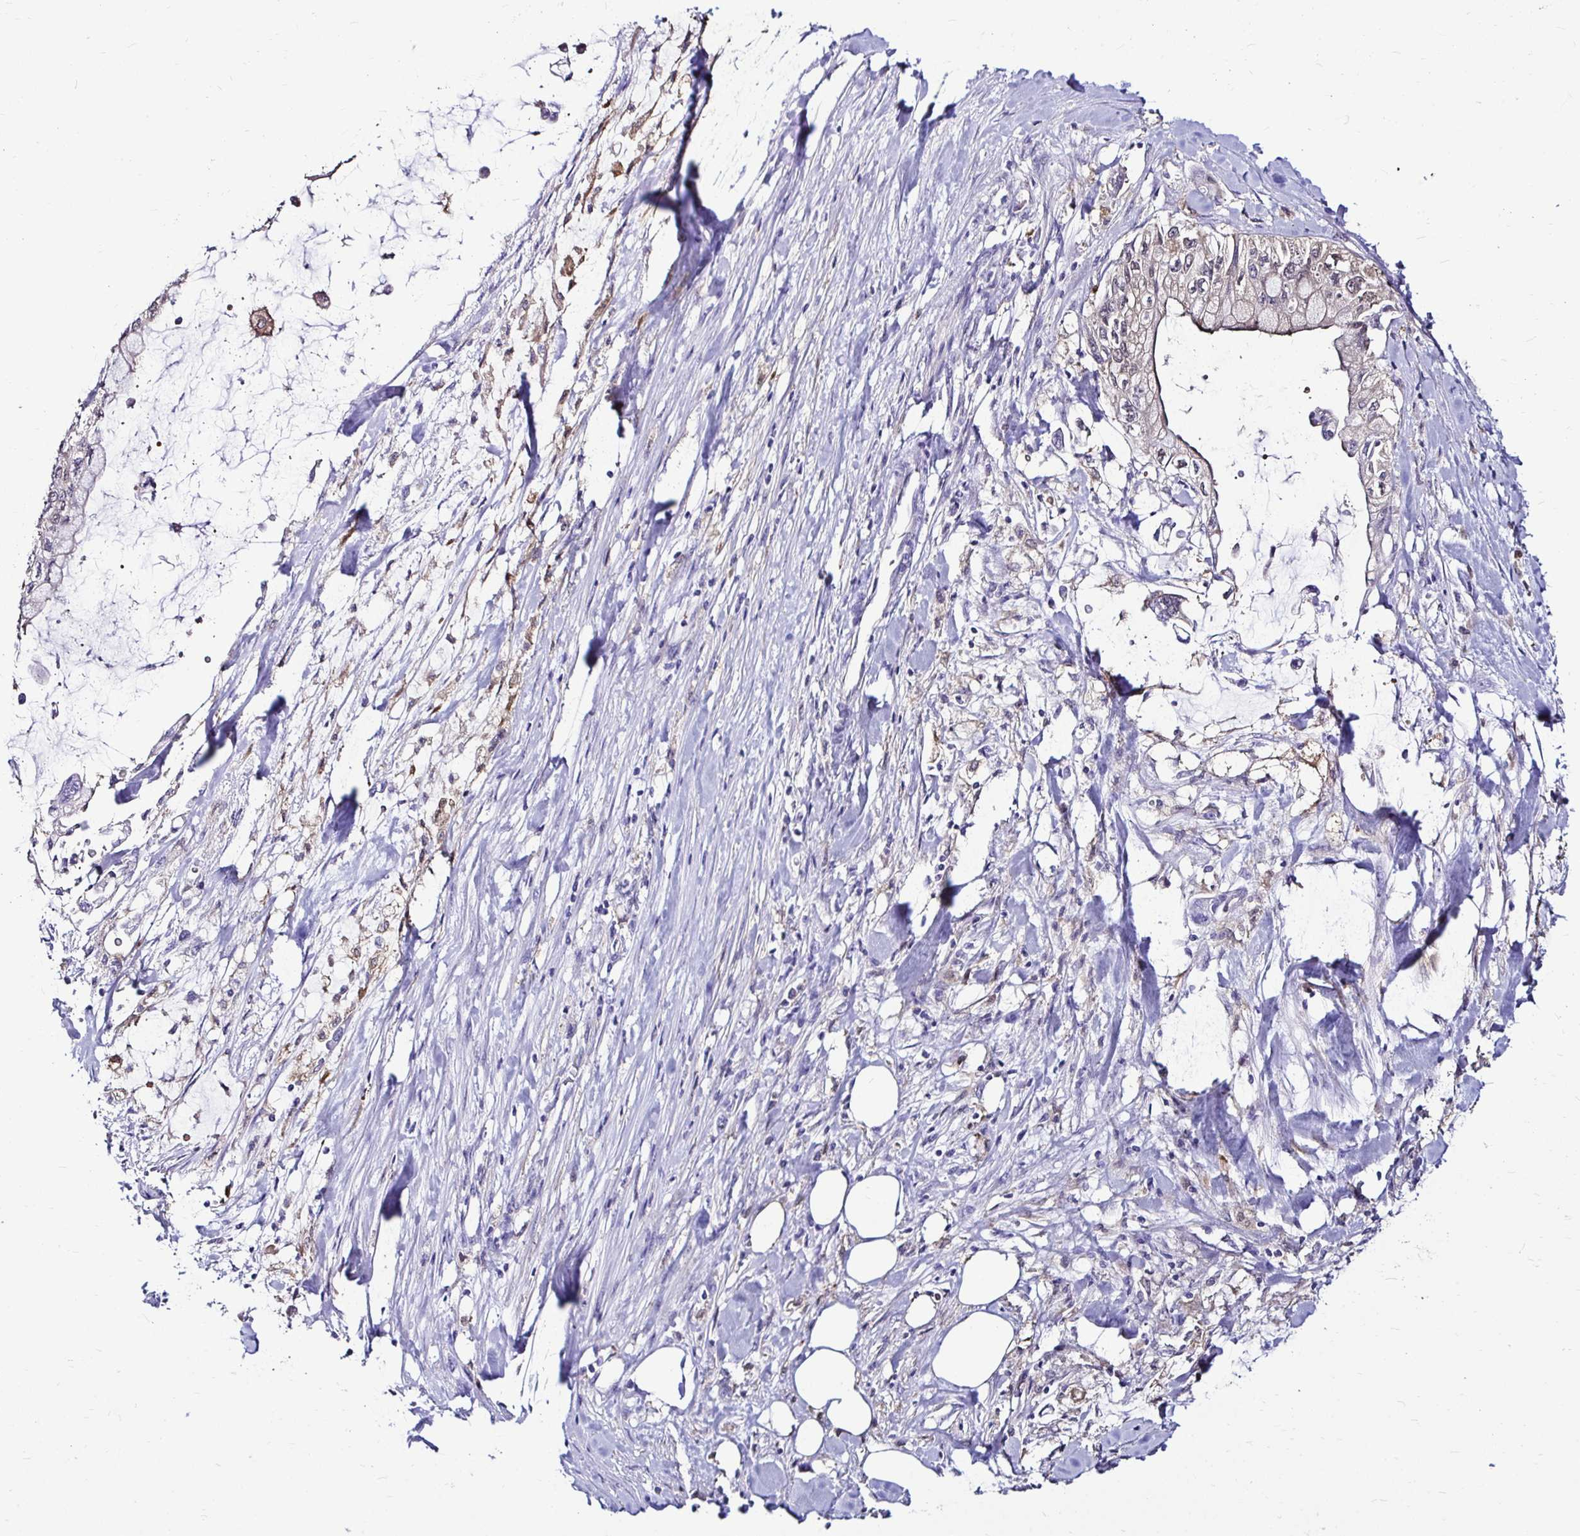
{"staining": {"intensity": "negative", "quantity": "none", "location": "none"}, "tissue": "pancreatic cancer", "cell_type": "Tumor cells", "image_type": "cancer", "snomed": [{"axis": "morphology", "description": "Adenocarcinoma, NOS"}, {"axis": "topography", "description": "Pancreas"}], "caption": "Immunohistochemistry (IHC) photomicrograph of neoplastic tissue: adenocarcinoma (pancreatic) stained with DAB demonstrates no significant protein expression in tumor cells.", "gene": "IDH1", "patient": {"sex": "male", "age": 48}}